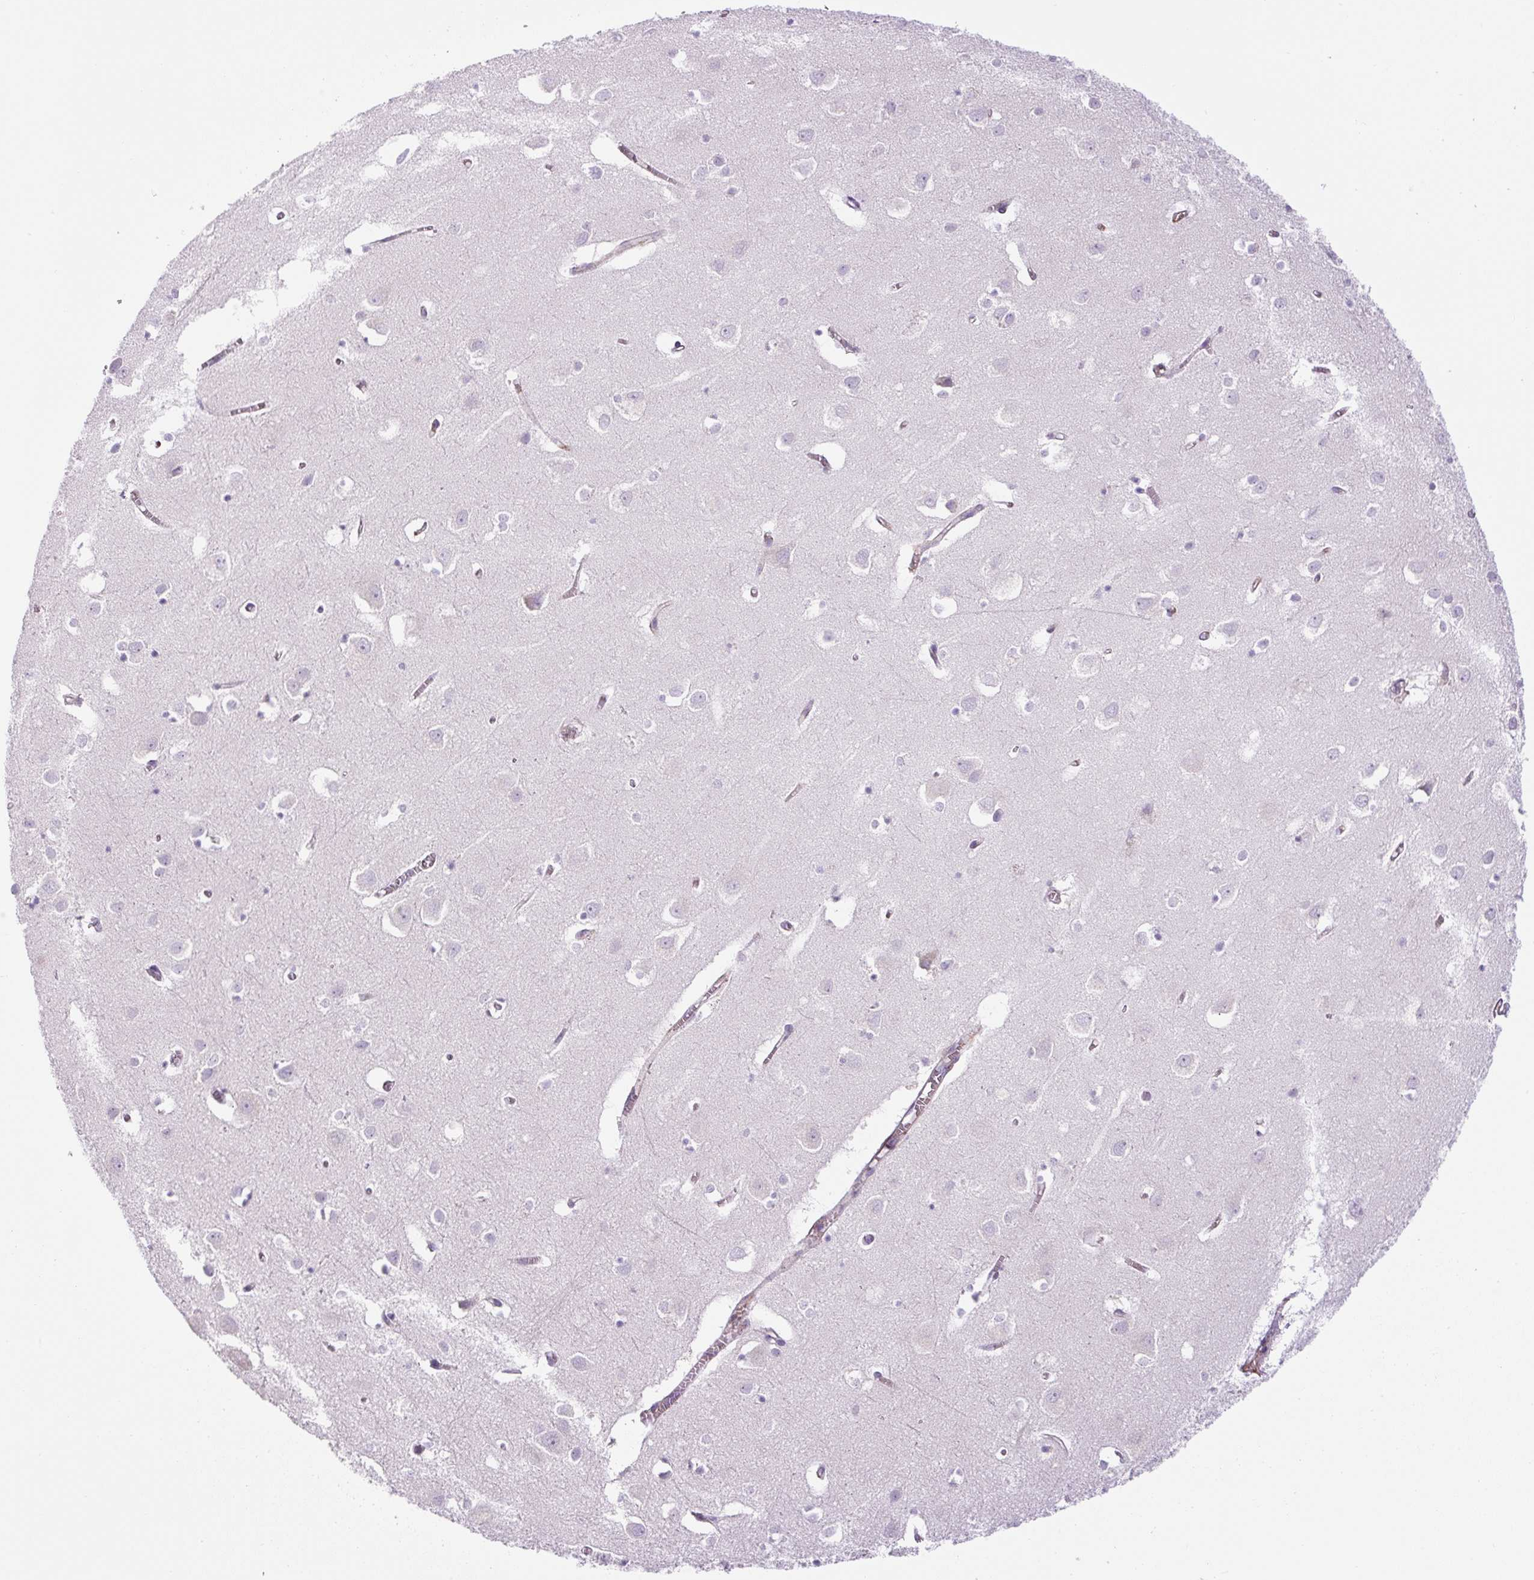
{"staining": {"intensity": "negative", "quantity": "none", "location": "none"}, "tissue": "cerebral cortex", "cell_type": "Endothelial cells", "image_type": "normal", "snomed": [{"axis": "morphology", "description": "Normal tissue, NOS"}, {"axis": "topography", "description": "Cerebral cortex"}], "caption": "The IHC photomicrograph has no significant positivity in endothelial cells of cerebral cortex. (DAB (3,3'-diaminobenzidine) immunohistochemistry (IHC), high magnification).", "gene": "RSPO4", "patient": {"sex": "male", "age": 70}}